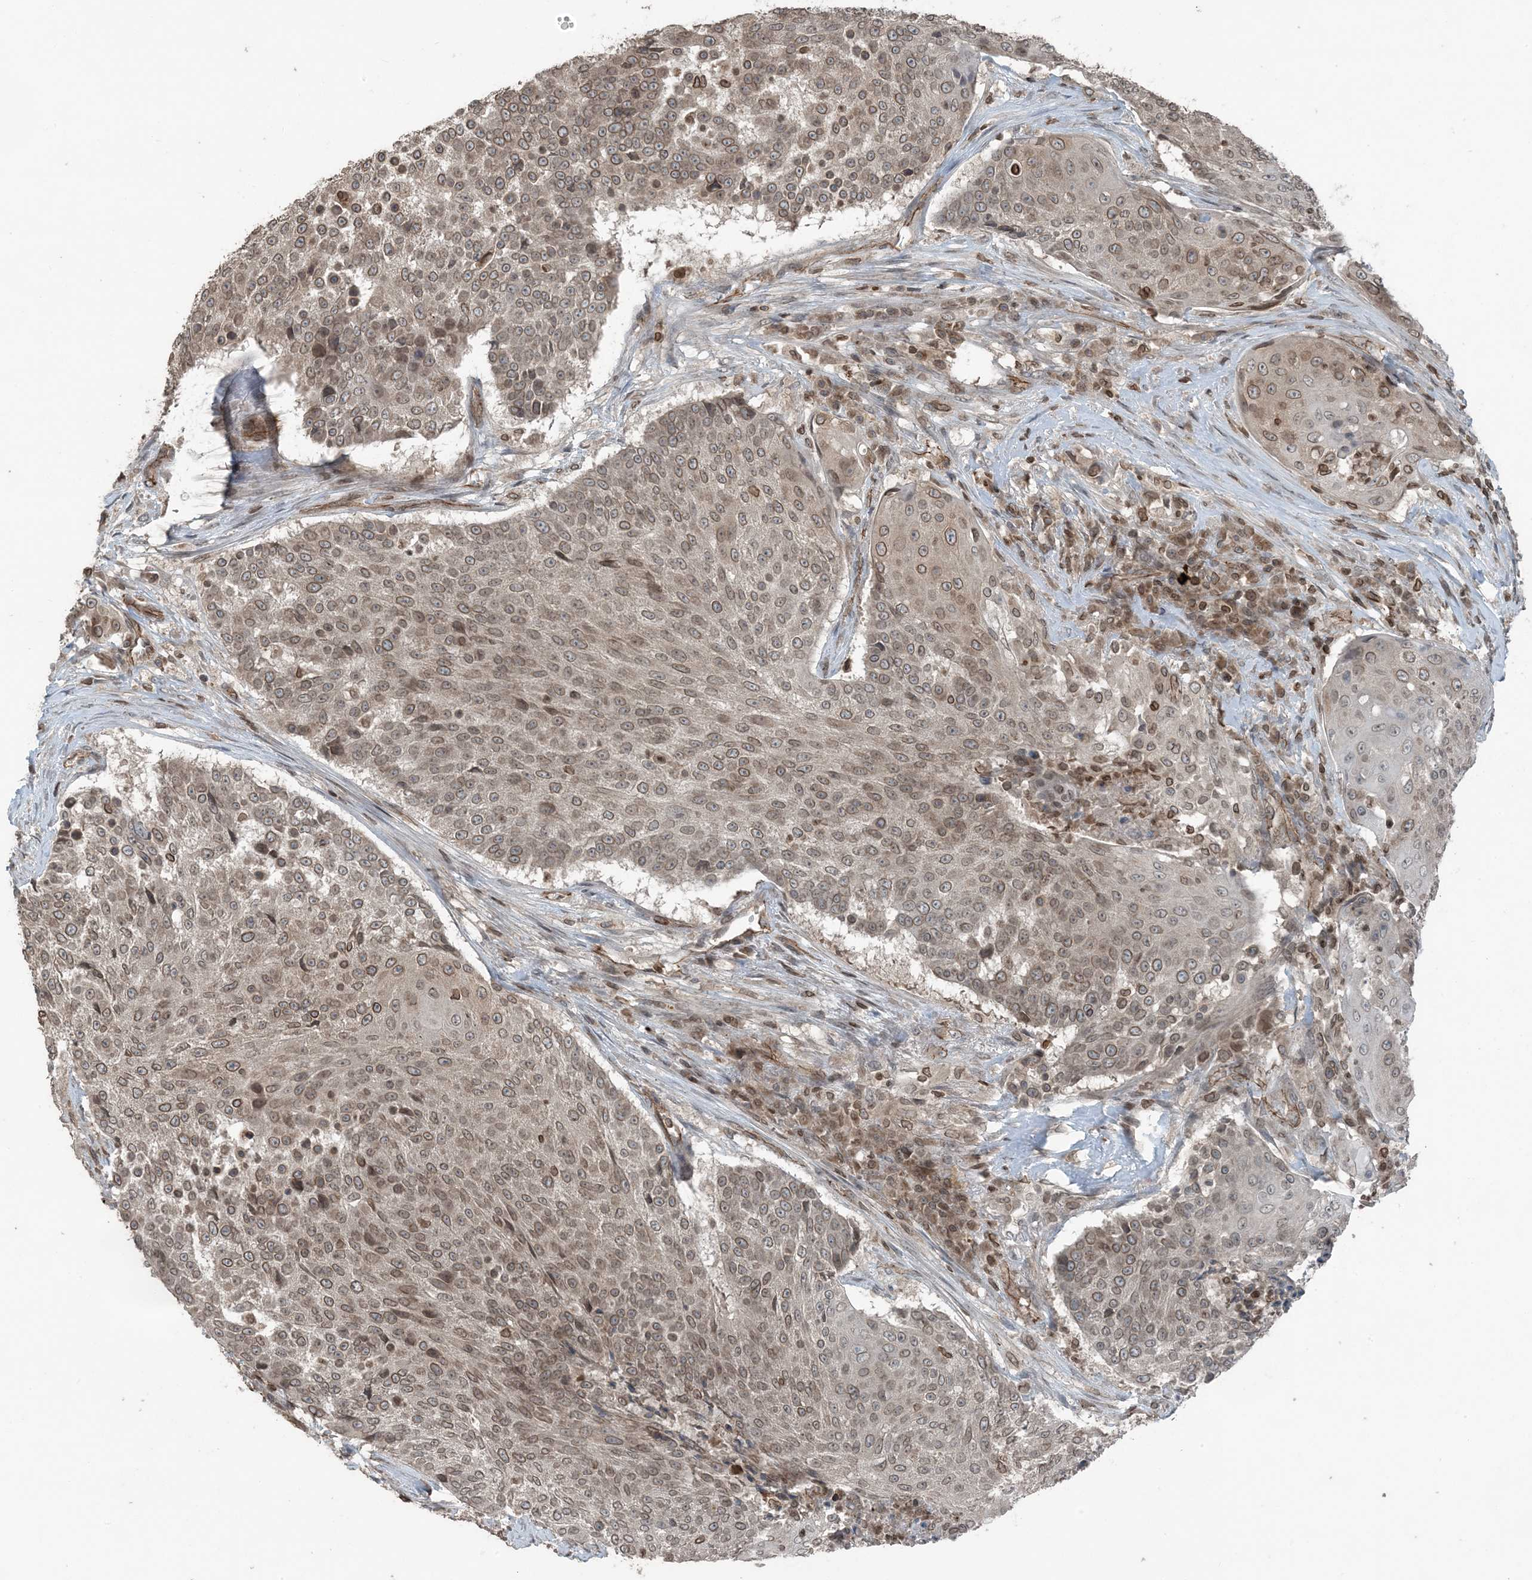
{"staining": {"intensity": "moderate", "quantity": ">75%", "location": "cytoplasmic/membranous,nuclear"}, "tissue": "urothelial cancer", "cell_type": "Tumor cells", "image_type": "cancer", "snomed": [{"axis": "morphology", "description": "Urothelial carcinoma, High grade"}, {"axis": "topography", "description": "Urinary bladder"}], "caption": "The image exhibits immunohistochemical staining of high-grade urothelial carcinoma. There is moderate cytoplasmic/membranous and nuclear staining is appreciated in approximately >75% of tumor cells.", "gene": "ZFAND2B", "patient": {"sex": "female", "age": 63}}